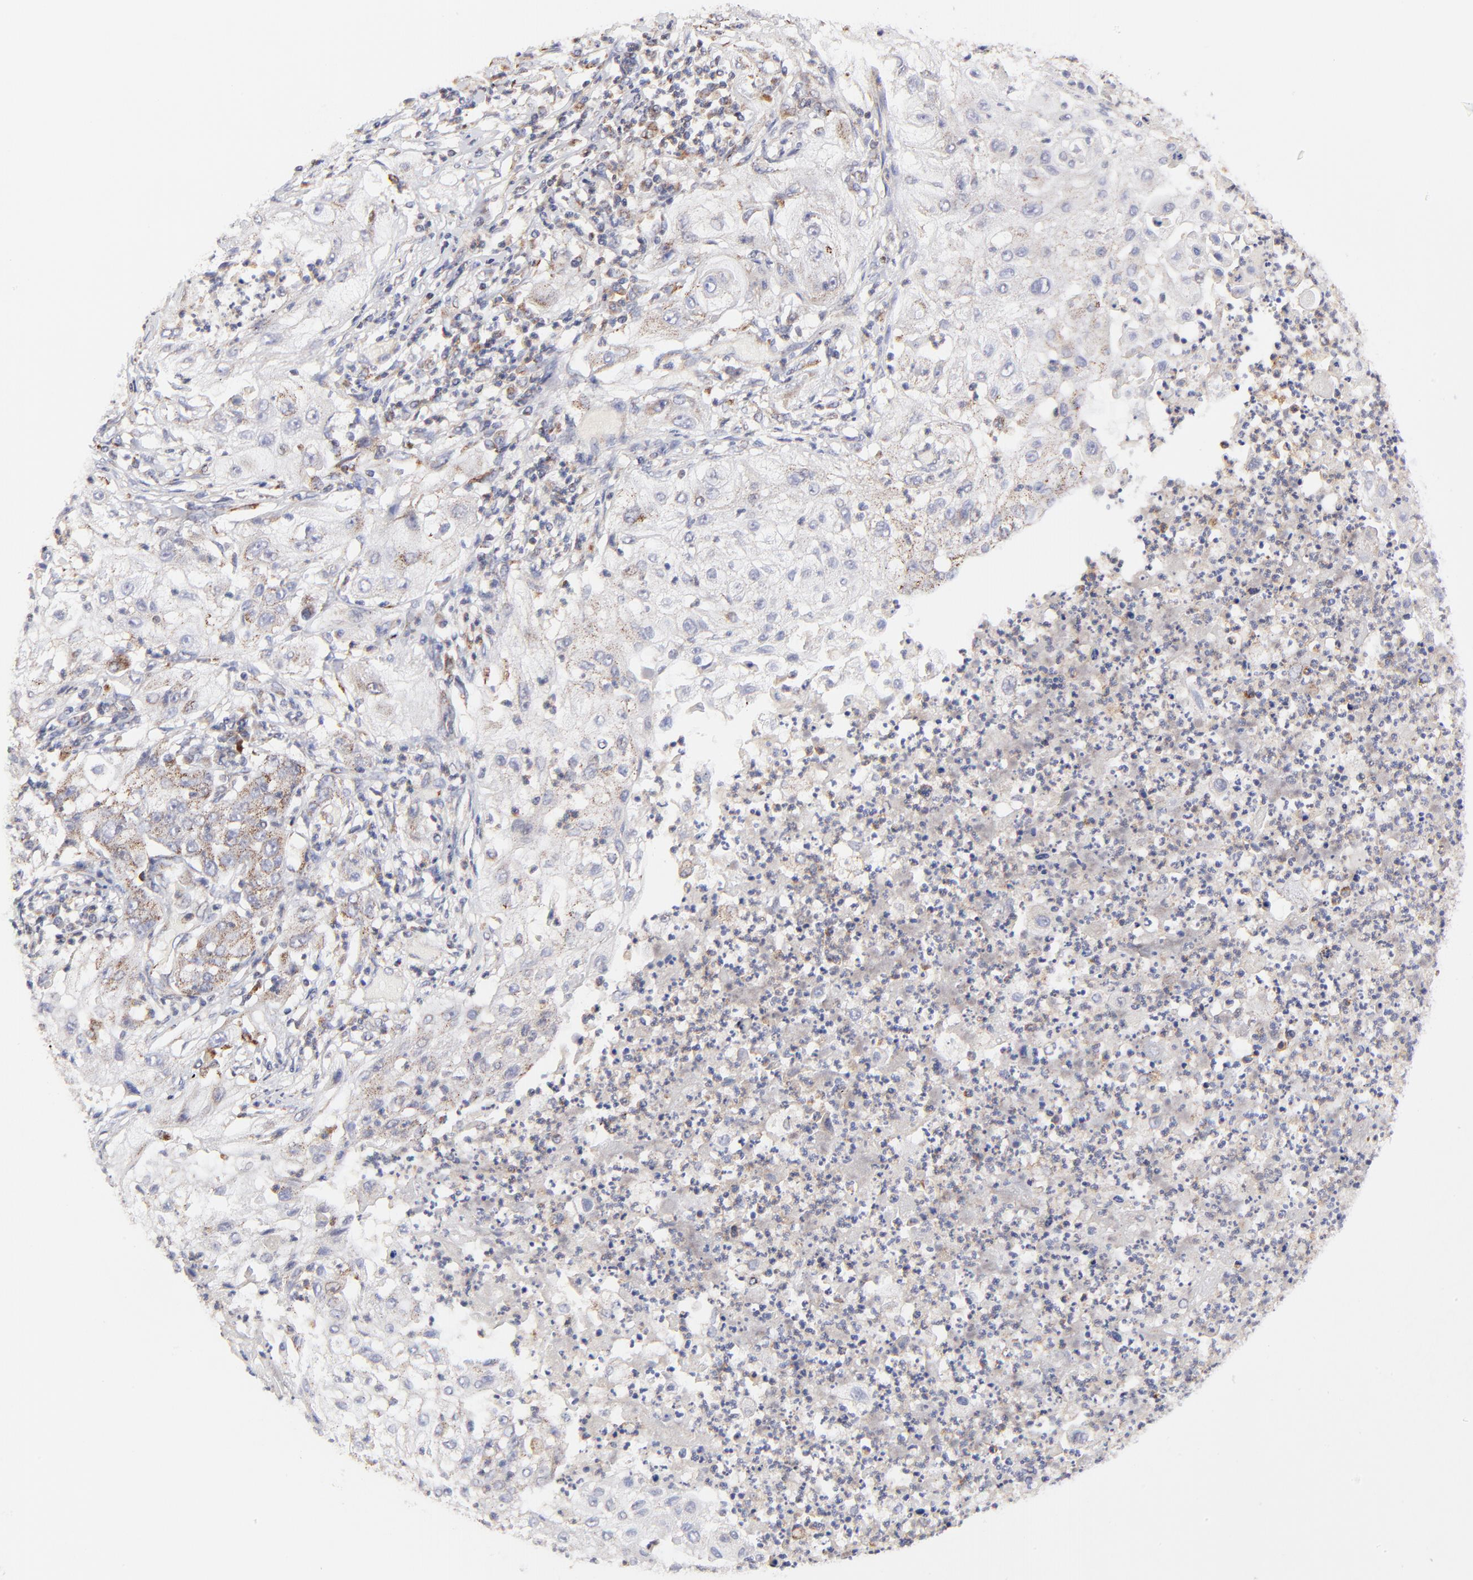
{"staining": {"intensity": "negative", "quantity": "none", "location": "none"}, "tissue": "lung cancer", "cell_type": "Tumor cells", "image_type": "cancer", "snomed": [{"axis": "morphology", "description": "Inflammation, NOS"}, {"axis": "morphology", "description": "Squamous cell carcinoma, NOS"}, {"axis": "topography", "description": "Lymph node"}, {"axis": "topography", "description": "Soft tissue"}, {"axis": "topography", "description": "Lung"}], "caption": "The micrograph reveals no staining of tumor cells in squamous cell carcinoma (lung).", "gene": "MAP2K7", "patient": {"sex": "male", "age": 66}}